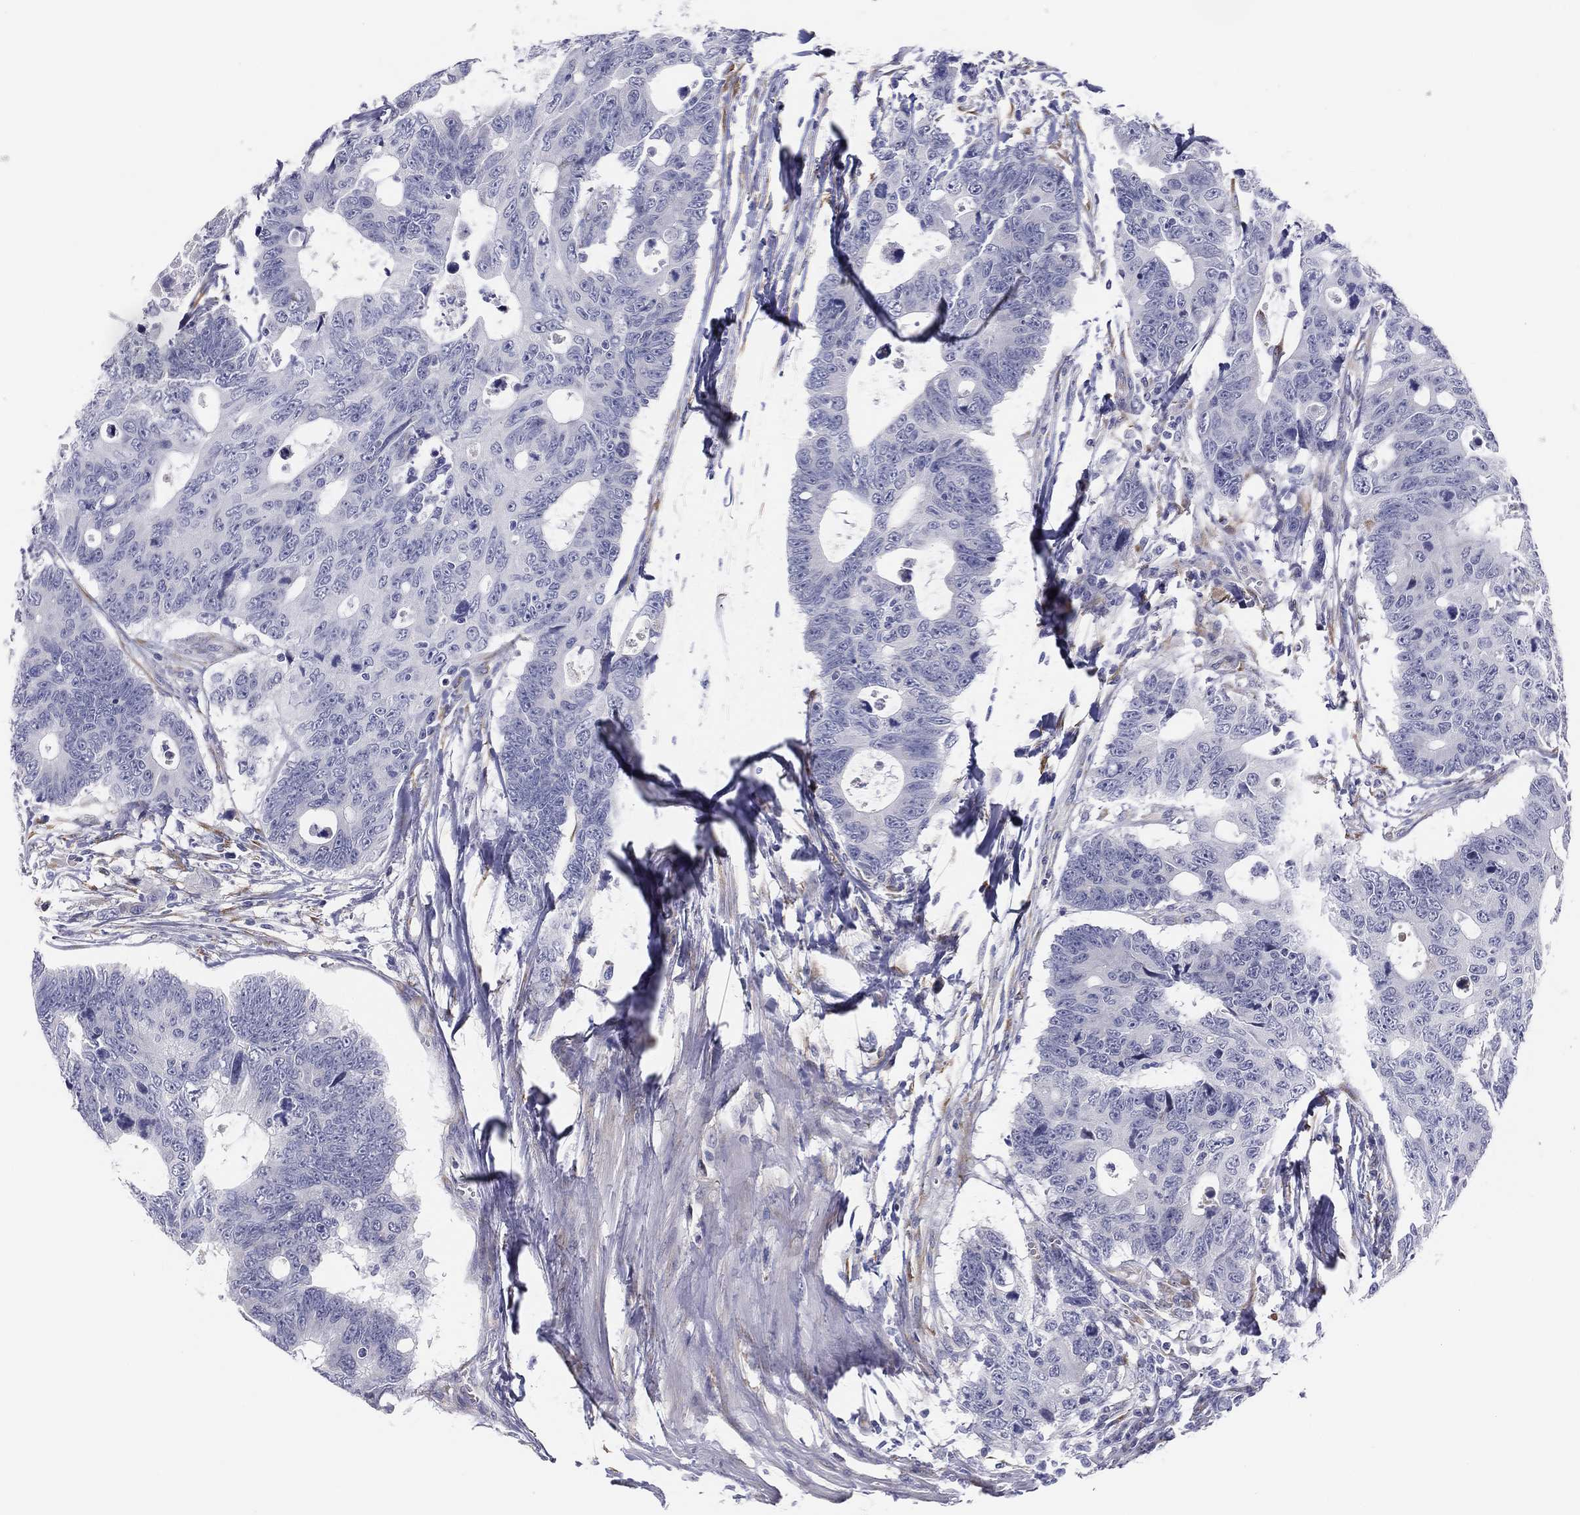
{"staining": {"intensity": "negative", "quantity": "none", "location": "none"}, "tissue": "colorectal cancer", "cell_type": "Tumor cells", "image_type": "cancer", "snomed": [{"axis": "morphology", "description": "Adenocarcinoma, NOS"}, {"axis": "topography", "description": "Colon"}], "caption": "A photomicrograph of colorectal adenocarcinoma stained for a protein reveals no brown staining in tumor cells.", "gene": "MLF1", "patient": {"sex": "female", "age": 77}}